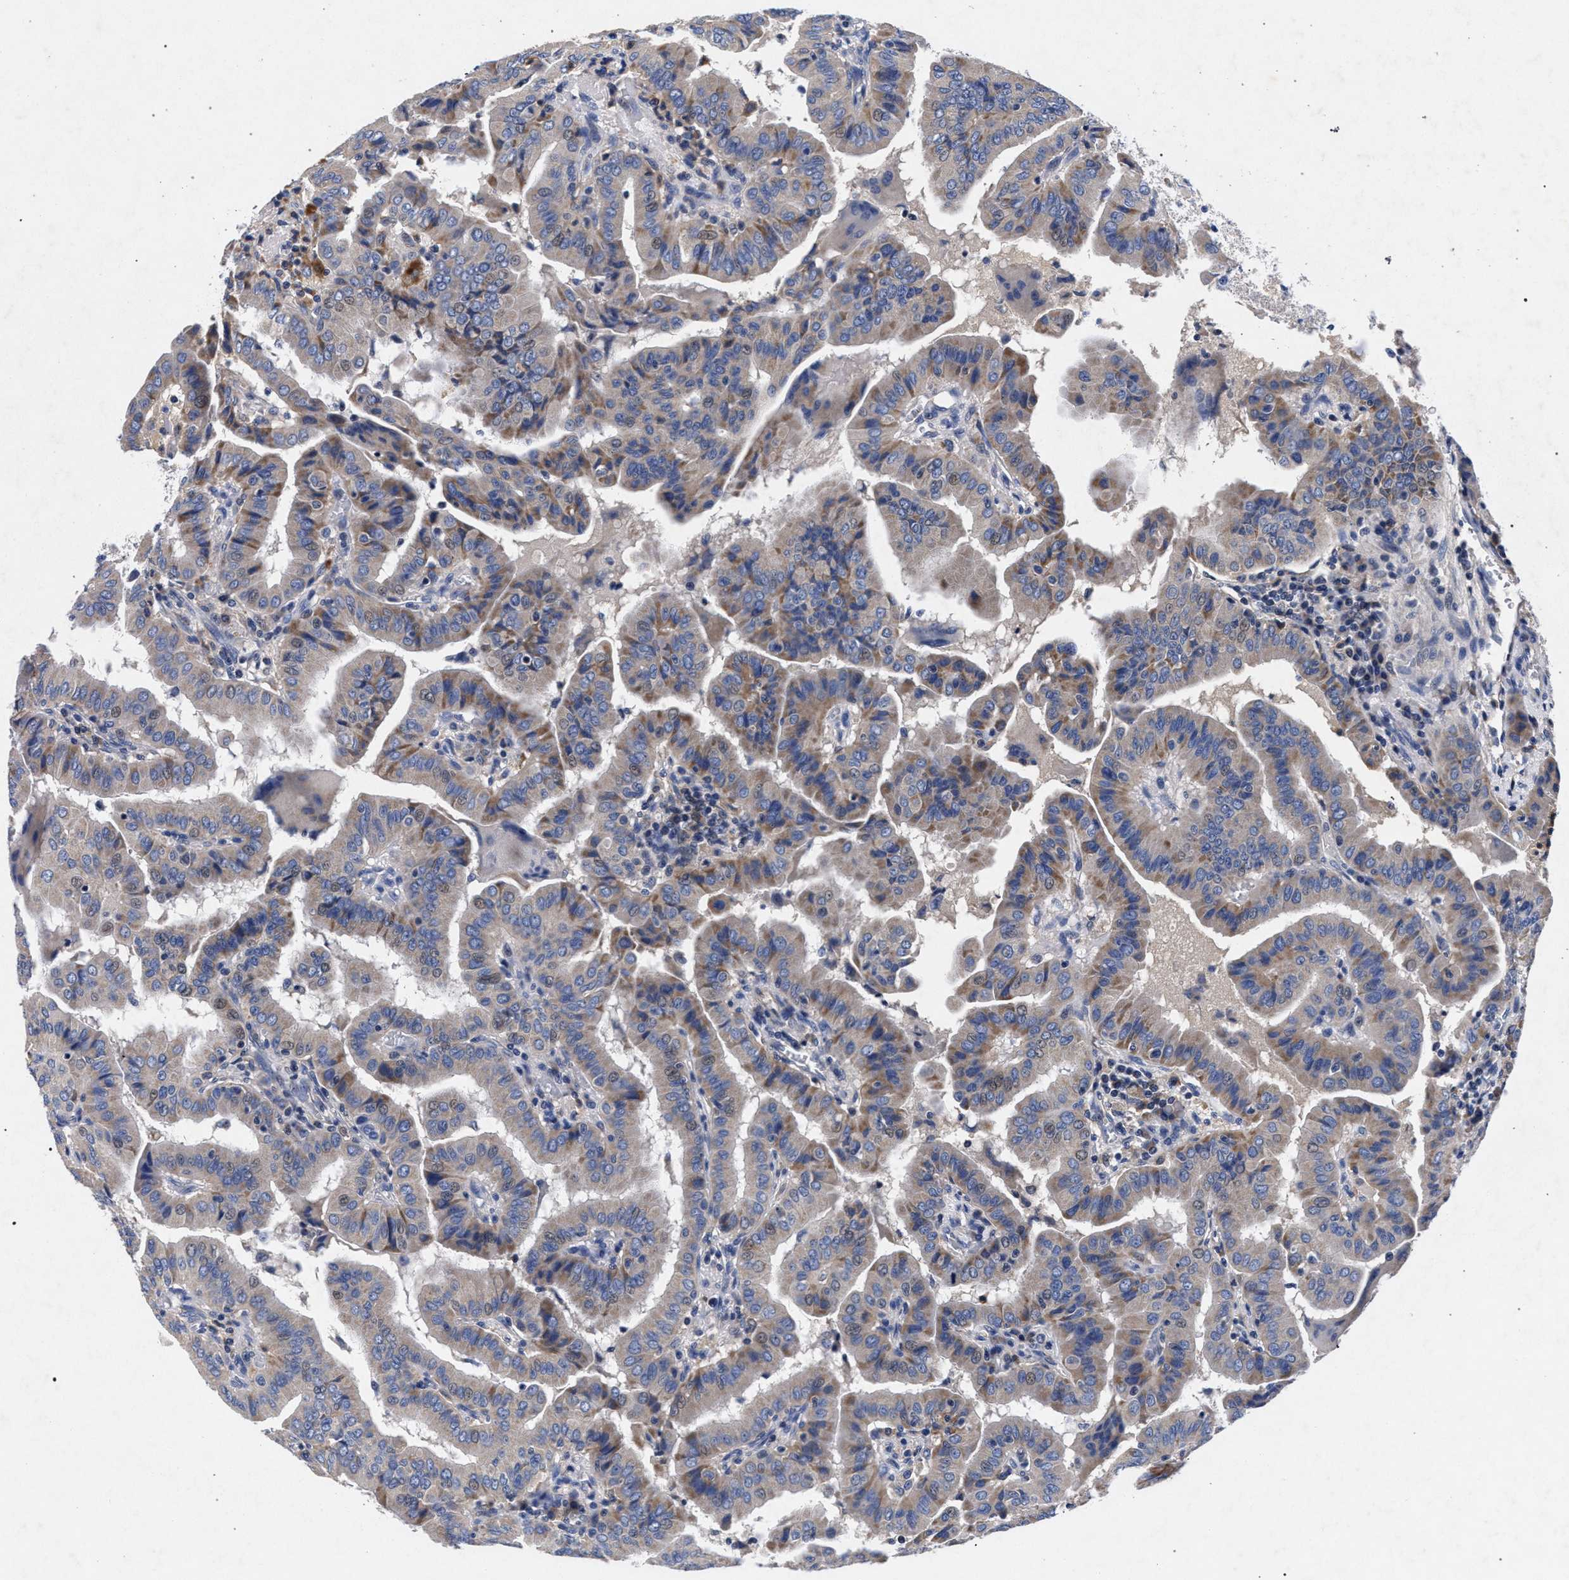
{"staining": {"intensity": "weak", "quantity": "25%-75%", "location": "cytoplasmic/membranous"}, "tissue": "thyroid cancer", "cell_type": "Tumor cells", "image_type": "cancer", "snomed": [{"axis": "morphology", "description": "Papillary adenocarcinoma, NOS"}, {"axis": "topography", "description": "Thyroid gland"}], "caption": "Brown immunohistochemical staining in thyroid papillary adenocarcinoma reveals weak cytoplasmic/membranous expression in approximately 25%-75% of tumor cells.", "gene": "HSD17B14", "patient": {"sex": "male", "age": 33}}